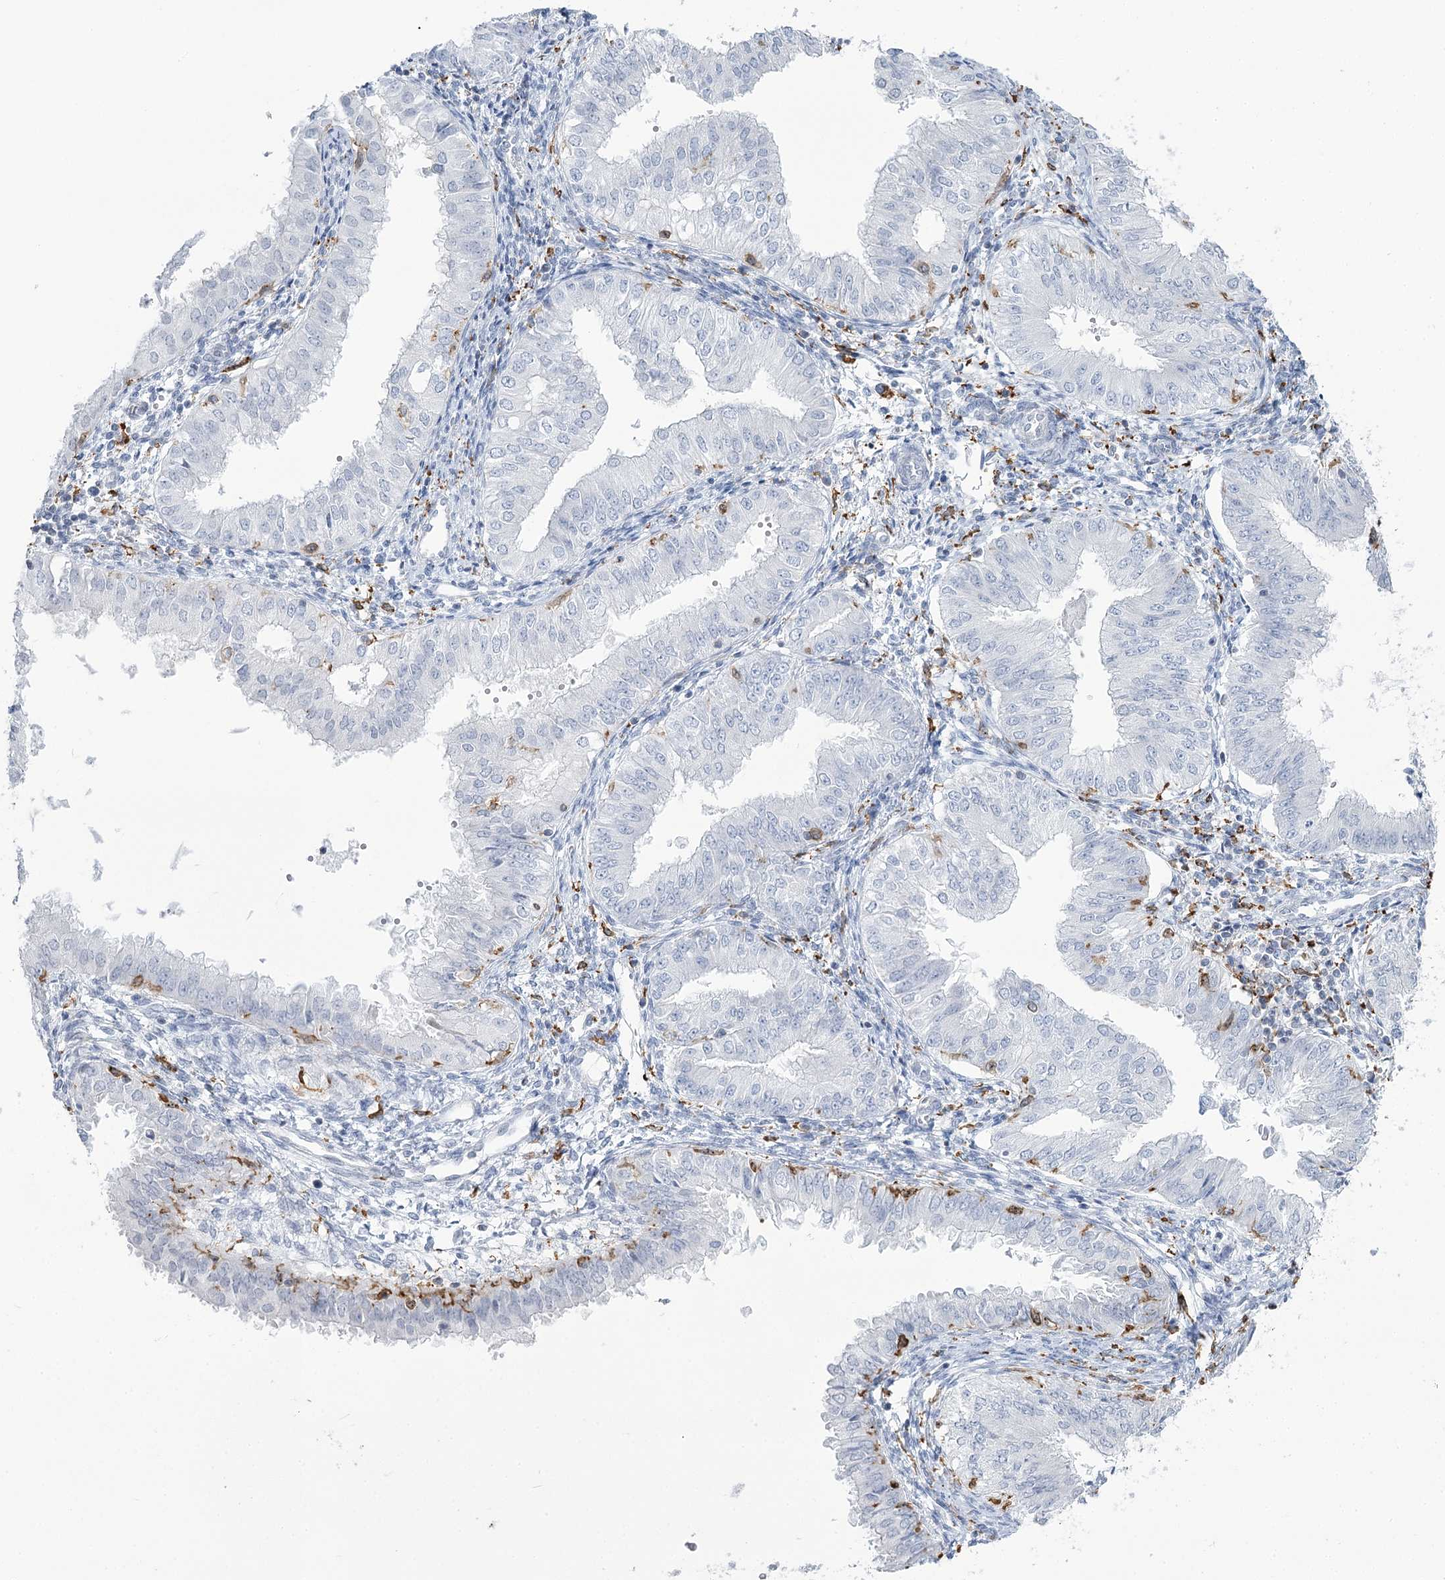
{"staining": {"intensity": "negative", "quantity": "none", "location": "none"}, "tissue": "endometrial cancer", "cell_type": "Tumor cells", "image_type": "cancer", "snomed": [{"axis": "morphology", "description": "Normal tissue, NOS"}, {"axis": "morphology", "description": "Adenocarcinoma, NOS"}, {"axis": "topography", "description": "Endometrium"}], "caption": "The immunohistochemistry micrograph has no significant expression in tumor cells of endometrial adenocarcinoma tissue.", "gene": "C11orf1", "patient": {"sex": "female", "age": 53}}